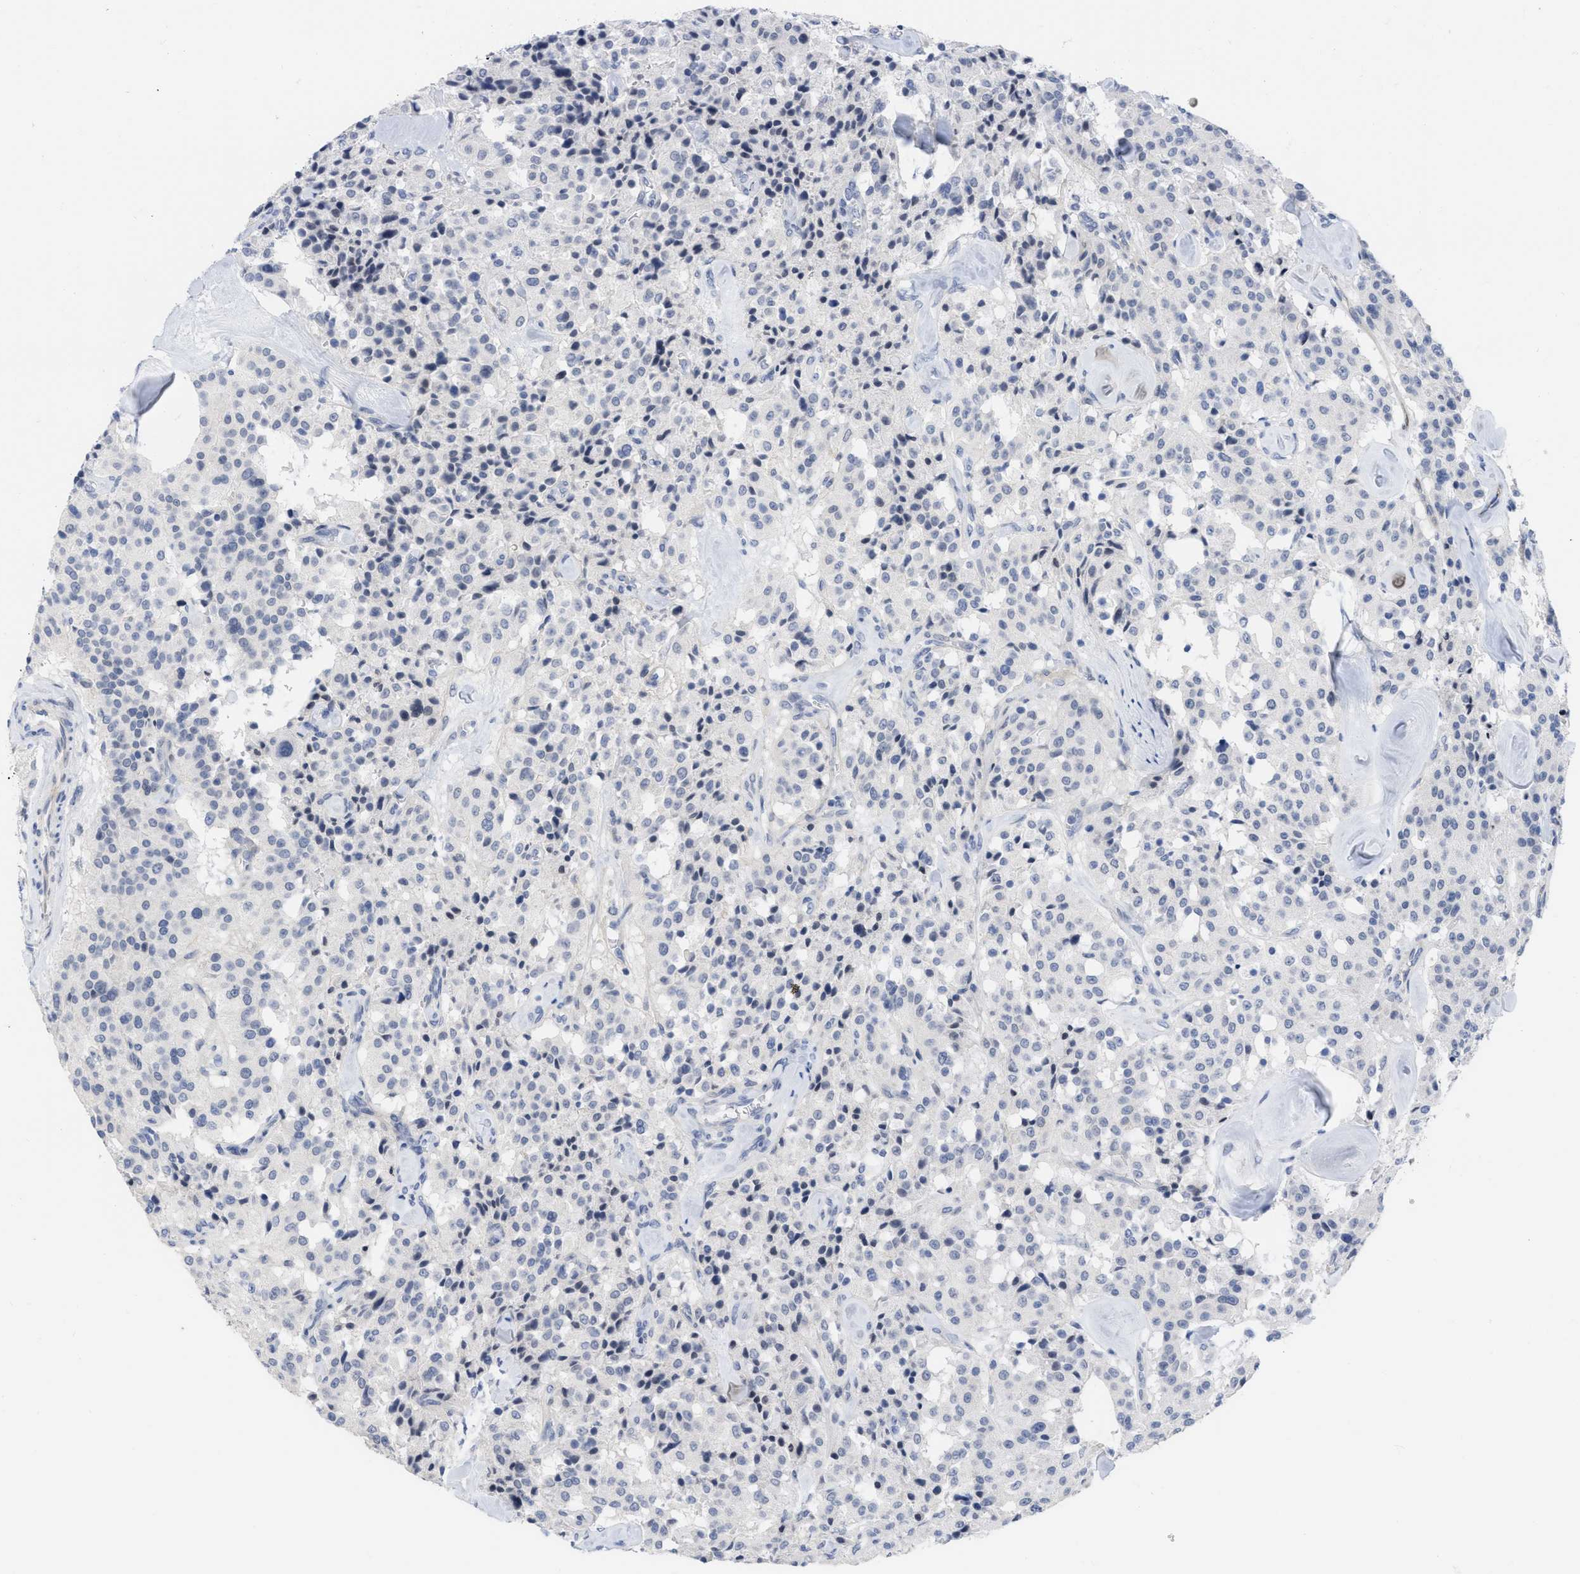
{"staining": {"intensity": "negative", "quantity": "none", "location": "none"}, "tissue": "carcinoid", "cell_type": "Tumor cells", "image_type": "cancer", "snomed": [{"axis": "morphology", "description": "Carcinoid, malignant, NOS"}, {"axis": "topography", "description": "Lung"}], "caption": "Immunohistochemistry (IHC) histopathology image of neoplastic tissue: carcinoid stained with DAB demonstrates no significant protein expression in tumor cells. (Brightfield microscopy of DAB (3,3'-diaminobenzidine) immunohistochemistry (IHC) at high magnification).", "gene": "ACKR1", "patient": {"sex": "male", "age": 30}}